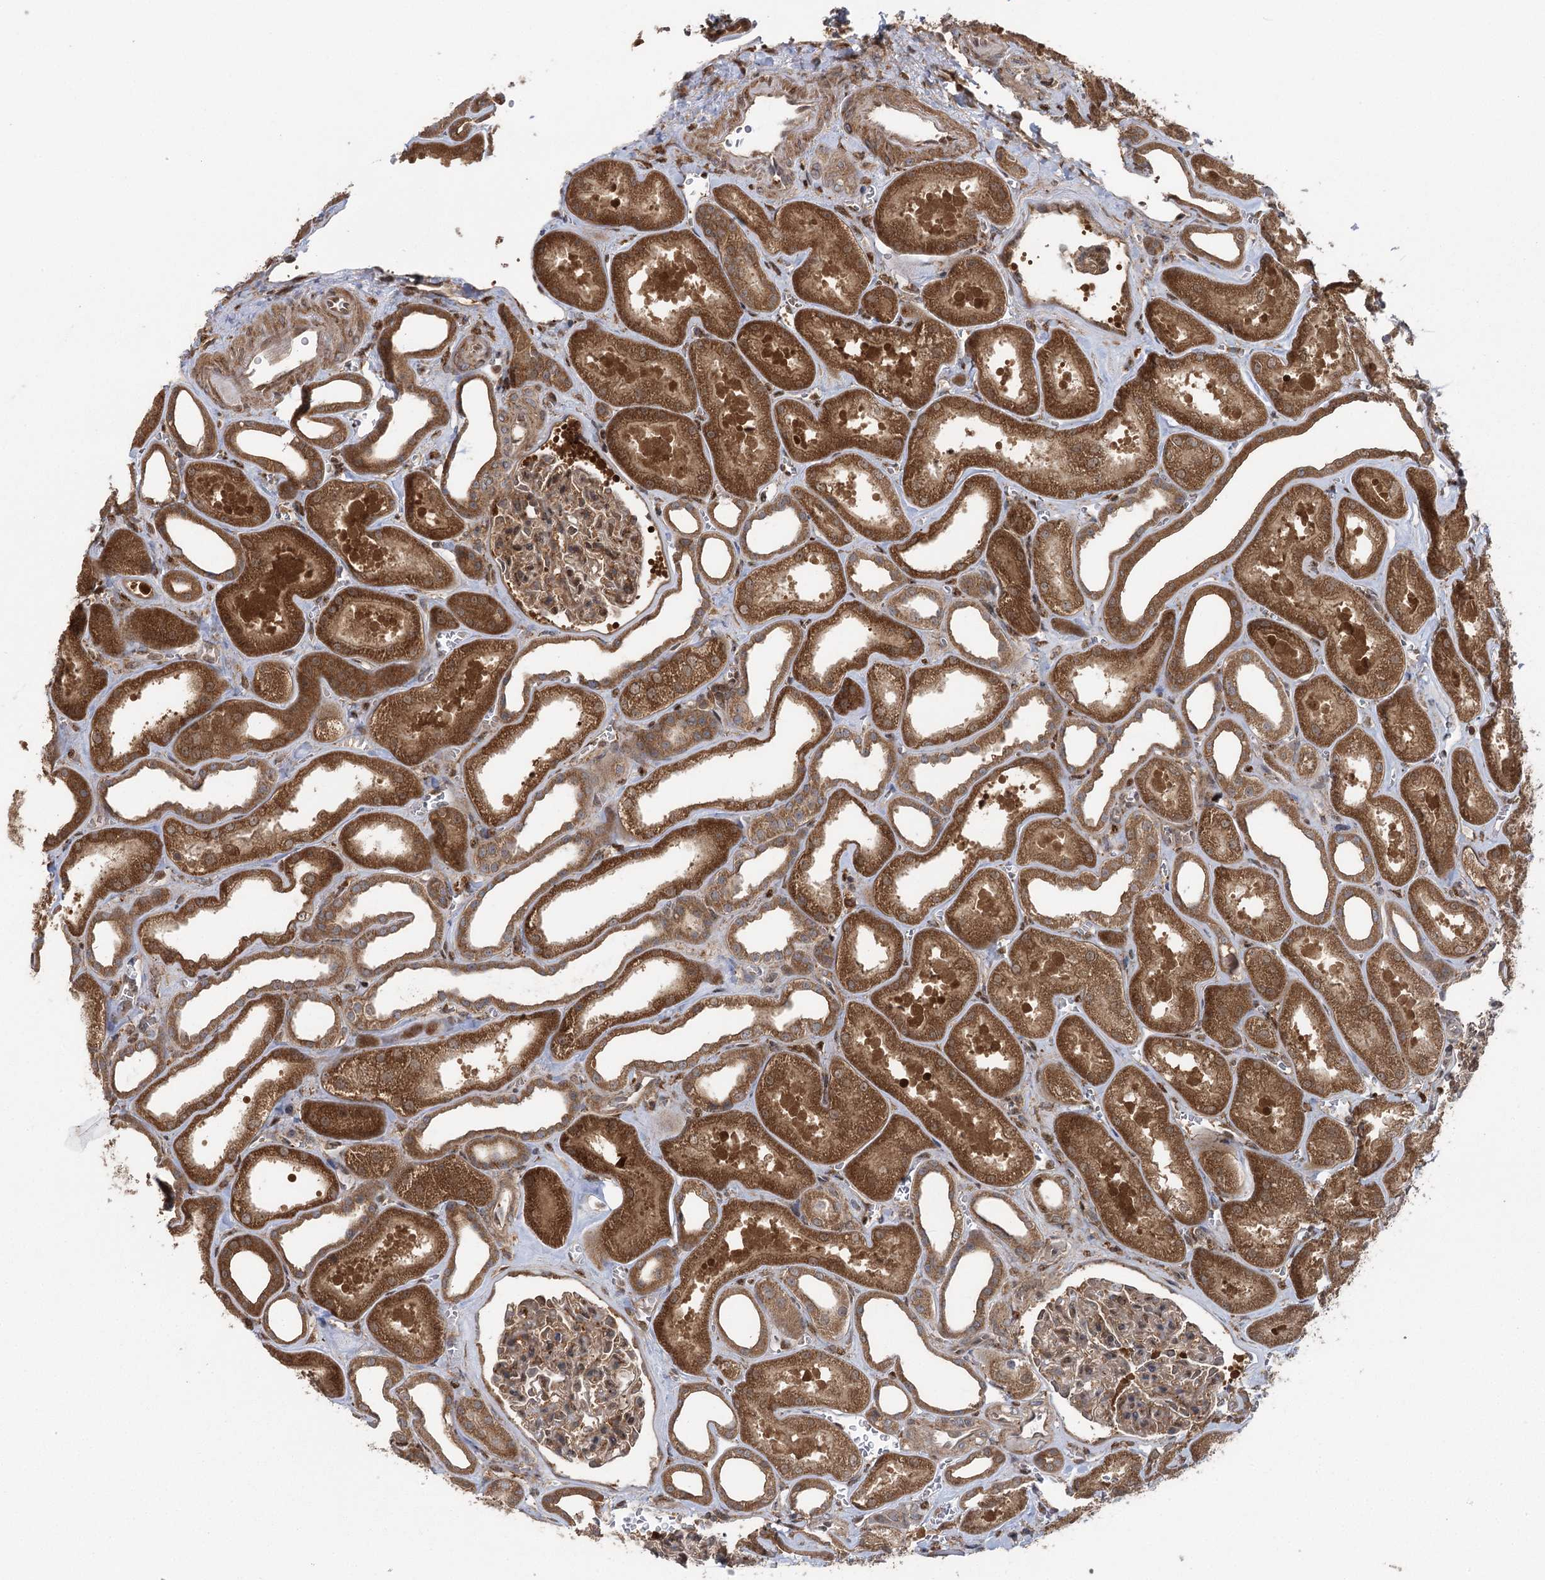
{"staining": {"intensity": "moderate", "quantity": ">75%", "location": "cytoplasmic/membranous"}, "tissue": "kidney", "cell_type": "Cells in glomeruli", "image_type": "normal", "snomed": [{"axis": "morphology", "description": "Normal tissue, NOS"}, {"axis": "morphology", "description": "Adenocarcinoma, NOS"}, {"axis": "topography", "description": "Kidney"}], "caption": "DAB (3,3'-diaminobenzidine) immunohistochemical staining of normal human kidney exhibits moderate cytoplasmic/membranous protein staining in approximately >75% of cells in glomeruli. The protein of interest is stained brown, and the nuclei are stained in blue (DAB IHC with brightfield microscopy, high magnification).", "gene": "C12orf4", "patient": {"sex": "female", "age": 68}}